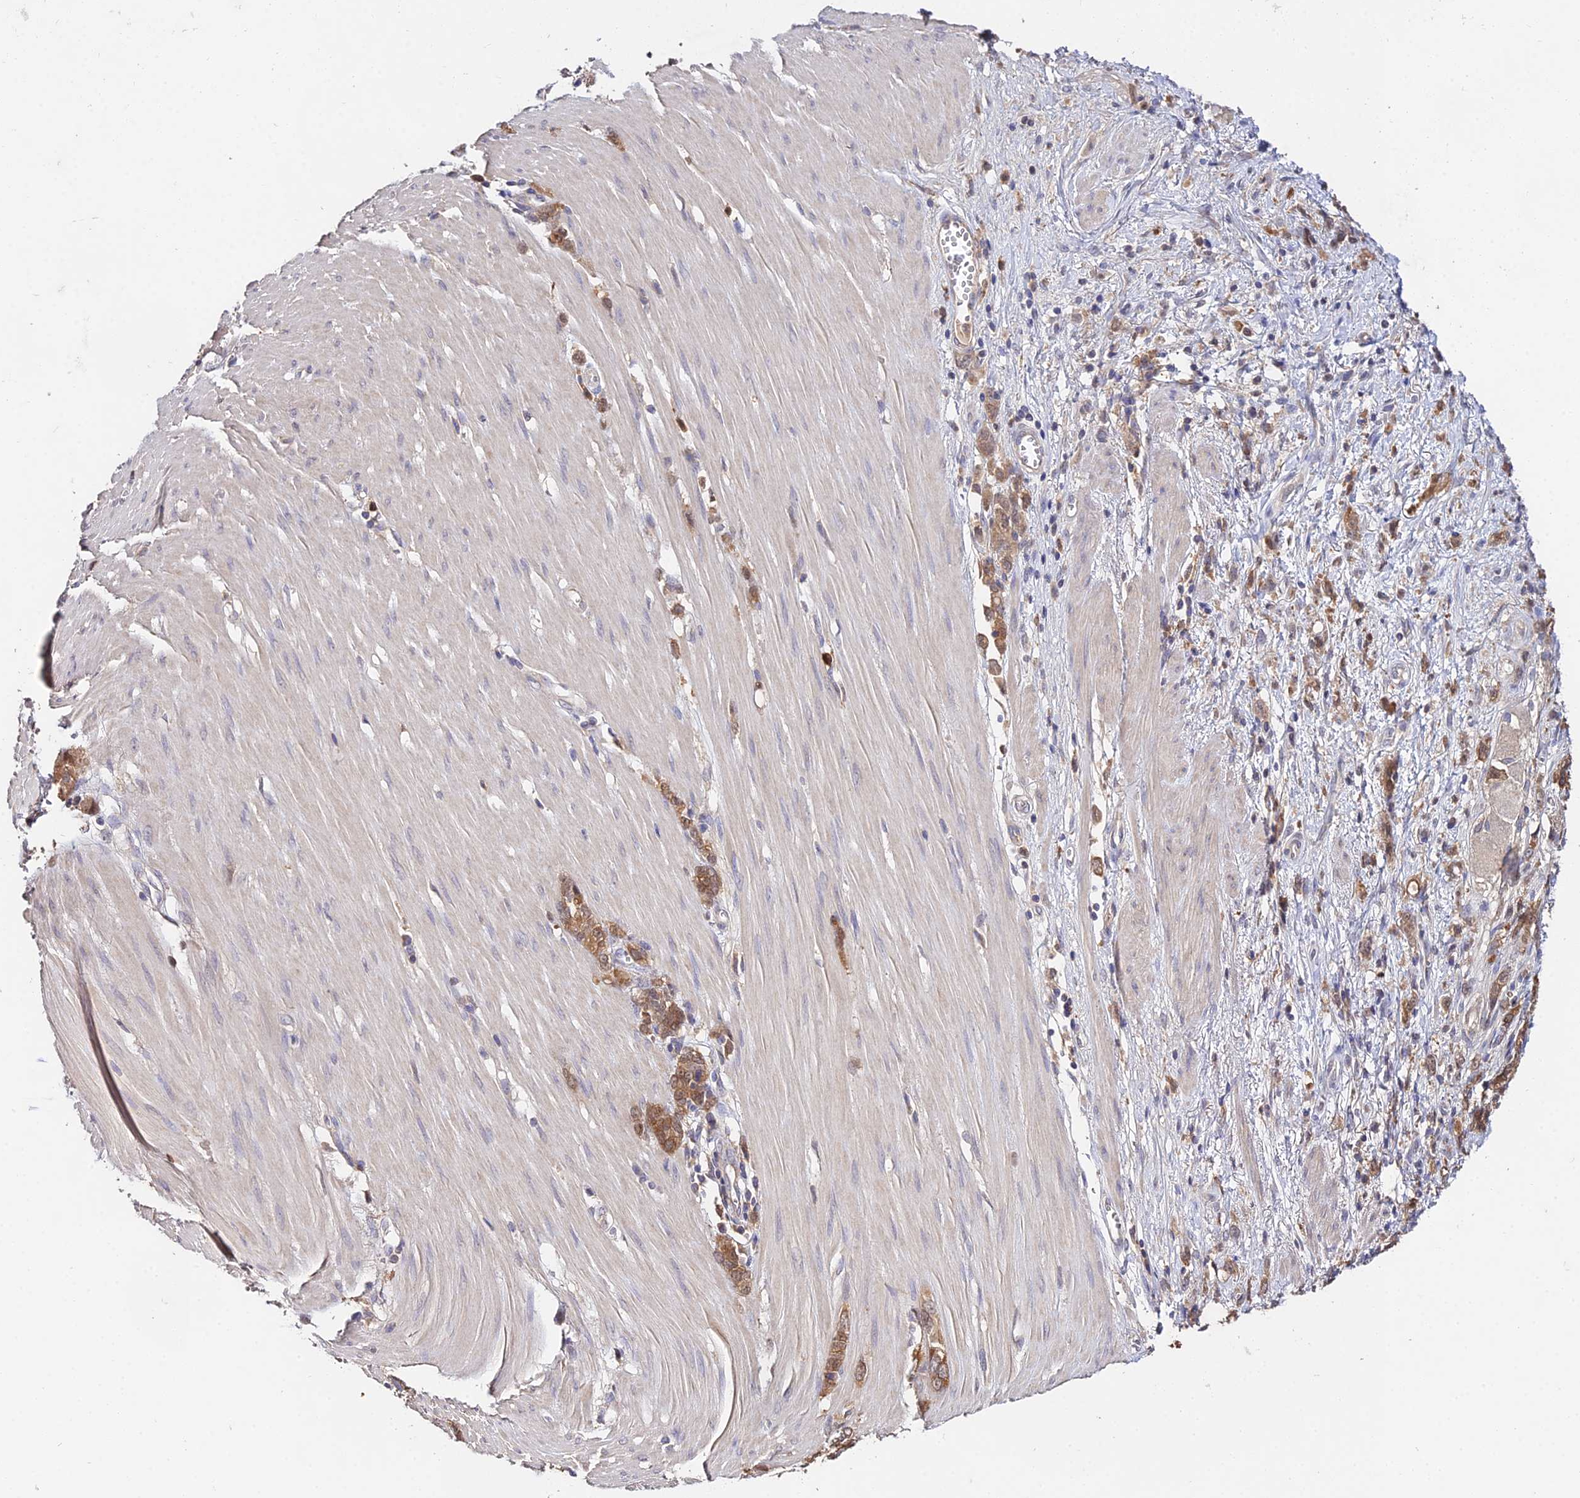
{"staining": {"intensity": "moderate", "quantity": ">75%", "location": "cytoplasmic/membranous"}, "tissue": "stomach cancer", "cell_type": "Tumor cells", "image_type": "cancer", "snomed": [{"axis": "morphology", "description": "Adenocarcinoma, NOS"}, {"axis": "topography", "description": "Stomach"}], "caption": "This photomicrograph exhibits immunohistochemistry staining of human adenocarcinoma (stomach), with medium moderate cytoplasmic/membranous expression in approximately >75% of tumor cells.", "gene": "FBP1", "patient": {"sex": "female", "age": 76}}